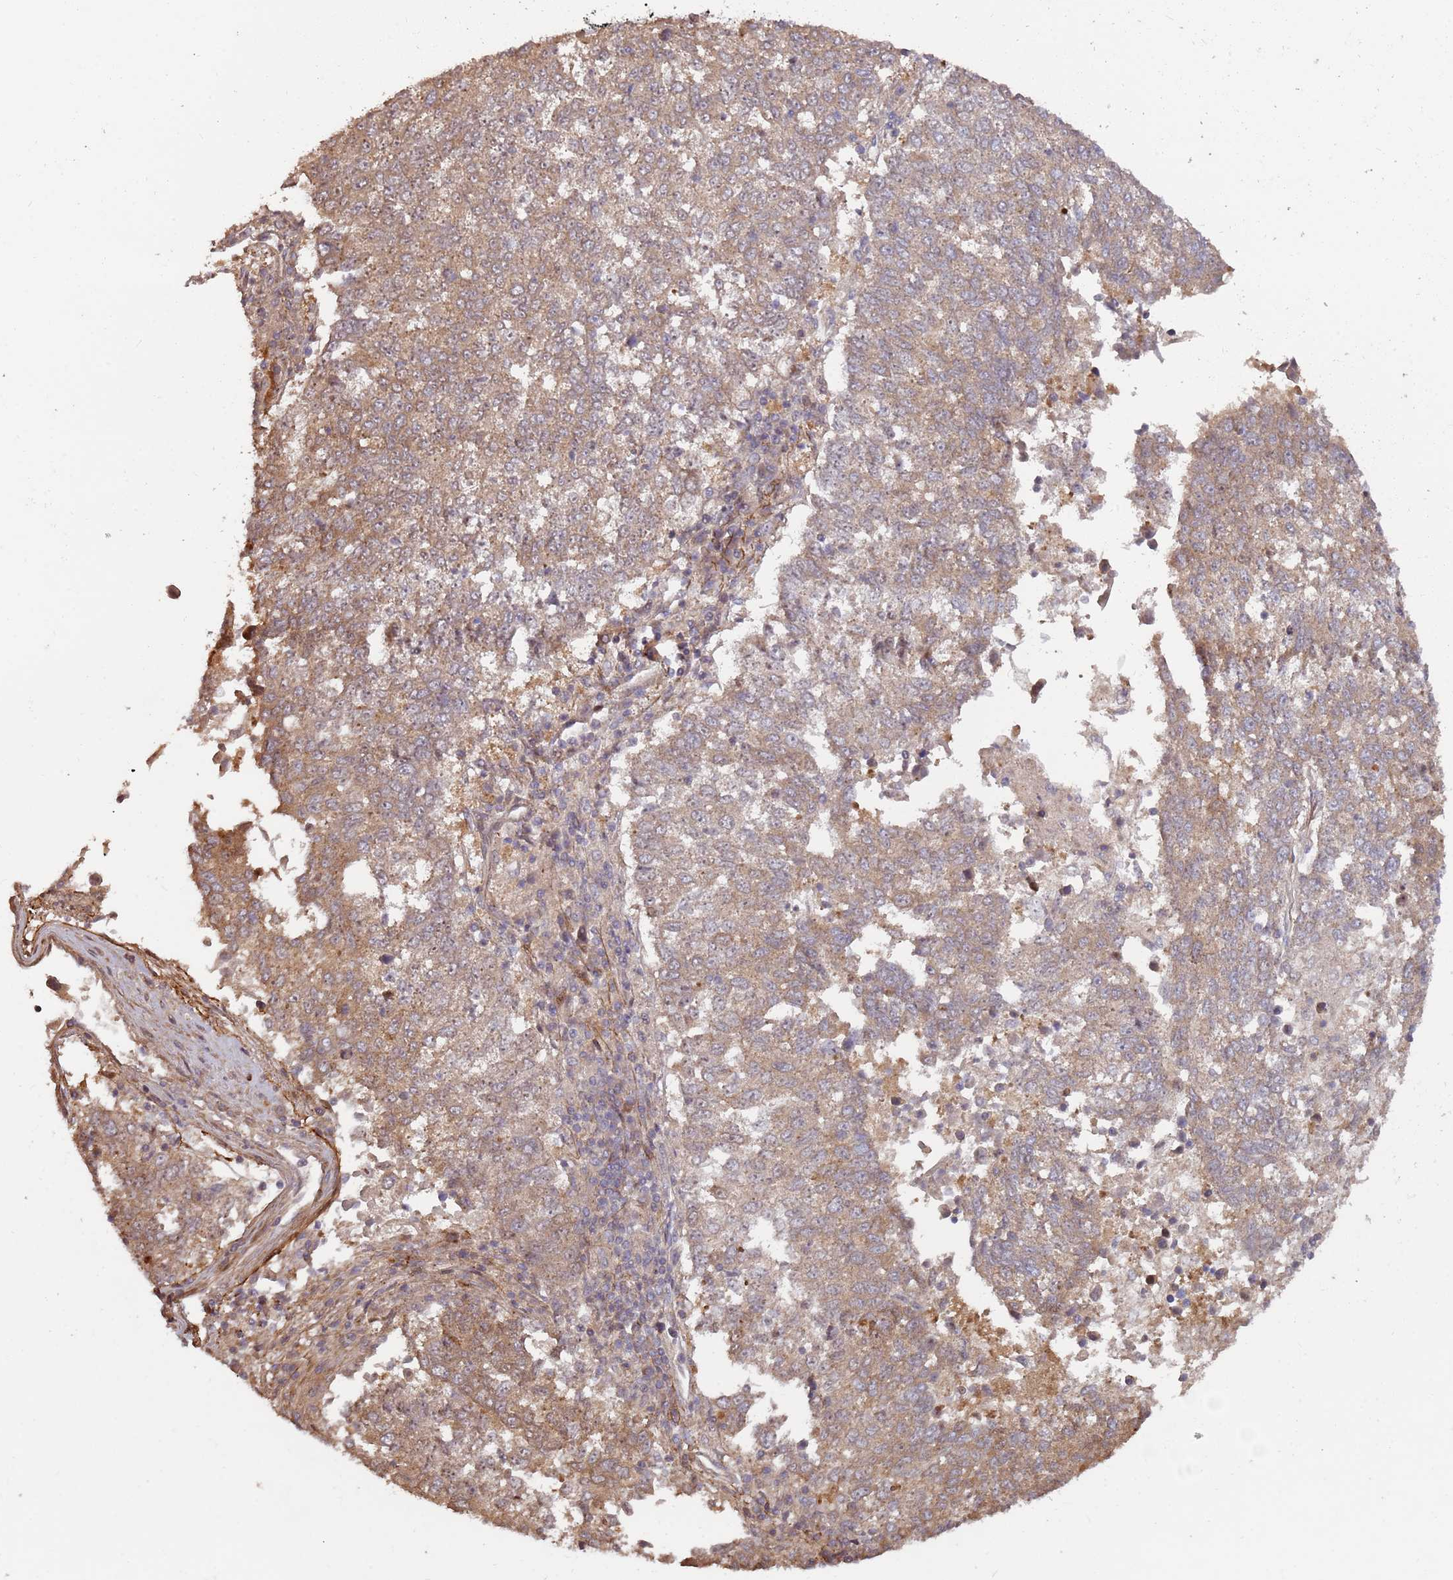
{"staining": {"intensity": "moderate", "quantity": "25%-75%", "location": "cytoplasmic/membranous"}, "tissue": "lung cancer", "cell_type": "Tumor cells", "image_type": "cancer", "snomed": [{"axis": "morphology", "description": "Squamous cell carcinoma, NOS"}, {"axis": "topography", "description": "Lung"}], "caption": "This image shows squamous cell carcinoma (lung) stained with IHC to label a protein in brown. The cytoplasmic/membranous of tumor cells show moderate positivity for the protein. Nuclei are counter-stained blue.", "gene": "RHBDL1", "patient": {"sex": "male", "age": 73}}